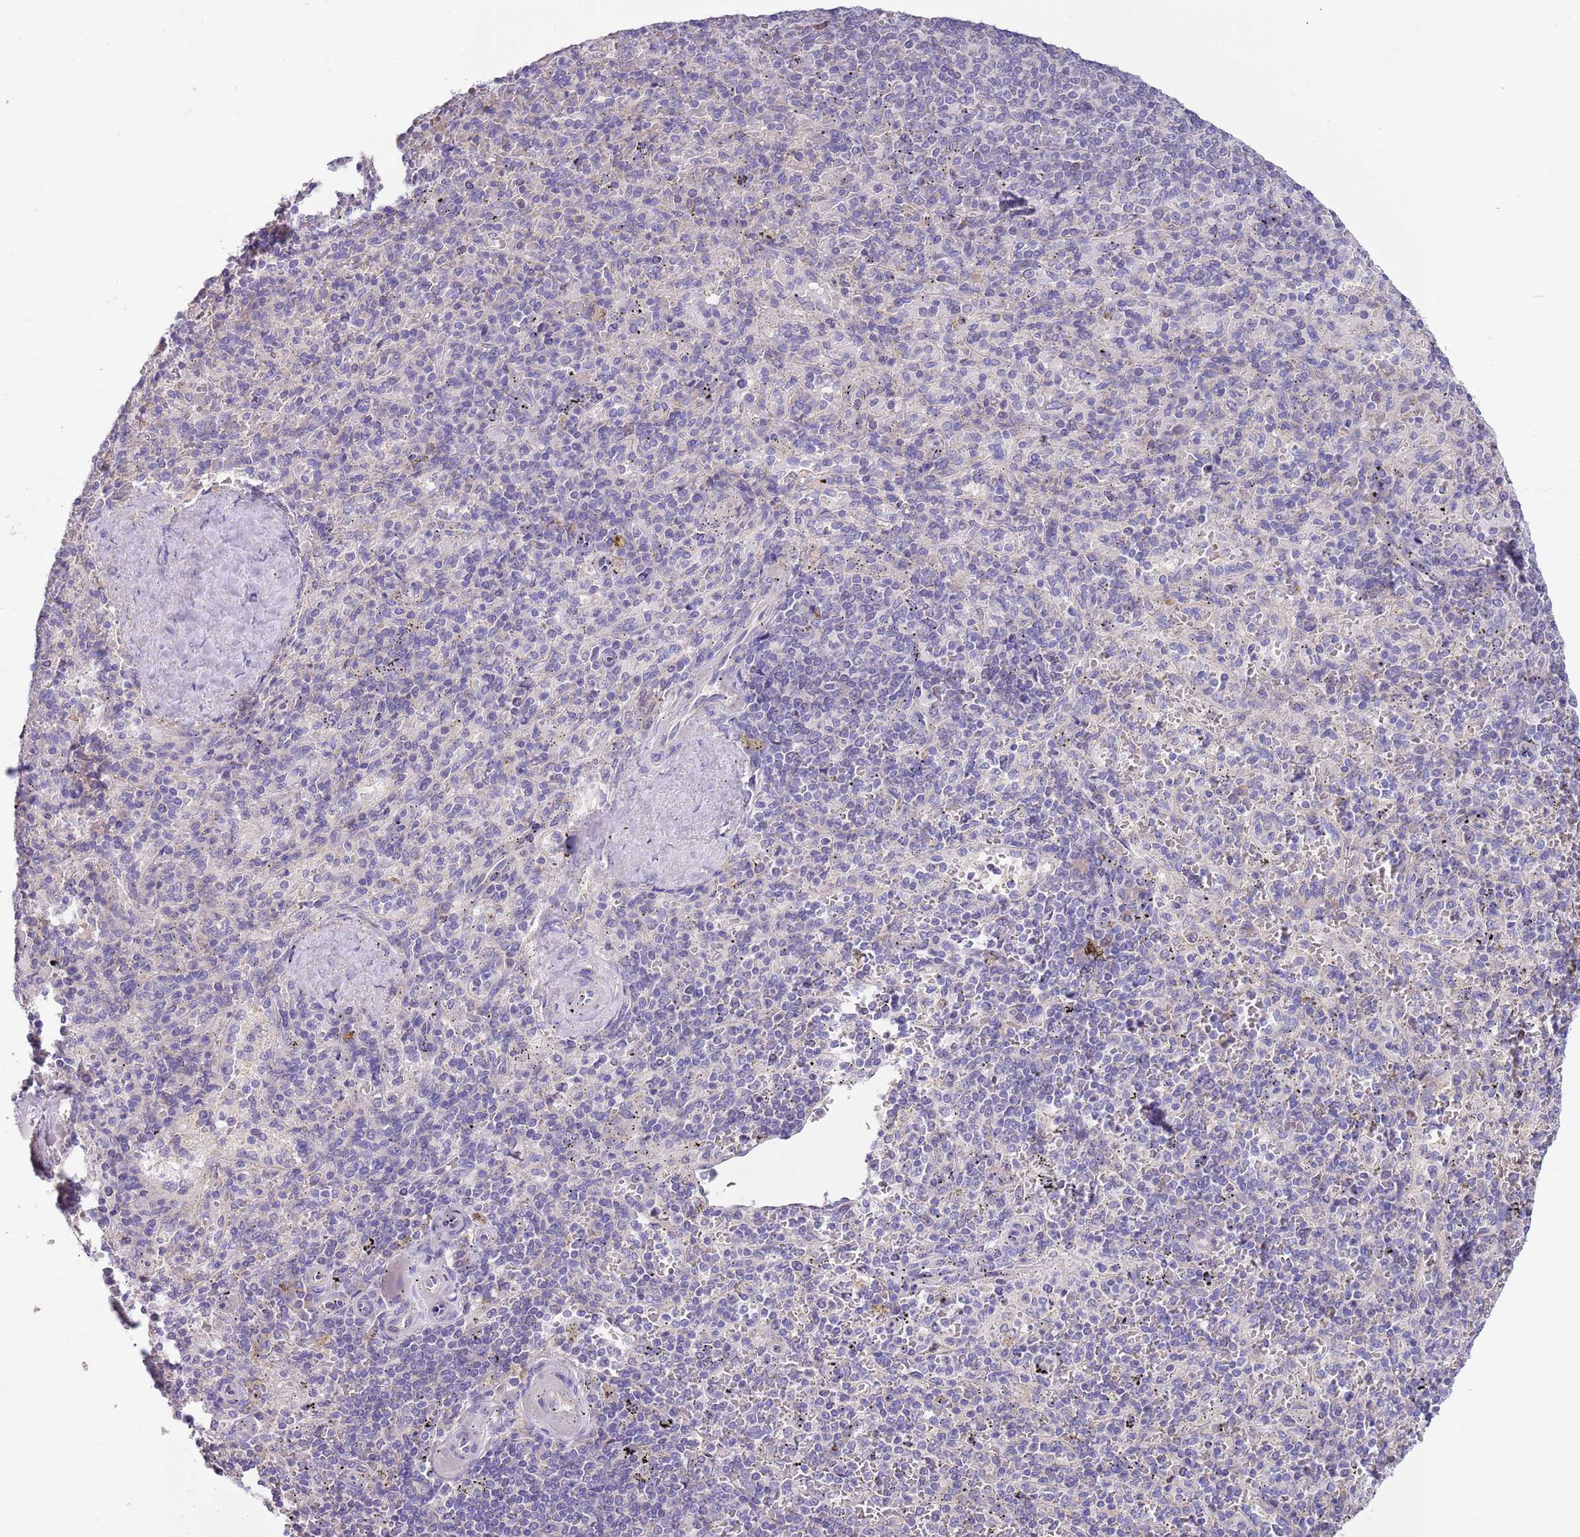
{"staining": {"intensity": "negative", "quantity": "none", "location": "none"}, "tissue": "spleen", "cell_type": "Cells in red pulp", "image_type": "normal", "snomed": [{"axis": "morphology", "description": "Normal tissue, NOS"}, {"axis": "topography", "description": "Spleen"}], "caption": "Protein analysis of benign spleen exhibits no significant expression in cells in red pulp. (DAB (3,3'-diaminobenzidine) IHC with hematoxylin counter stain).", "gene": "CABYR", "patient": {"sex": "male", "age": 82}}